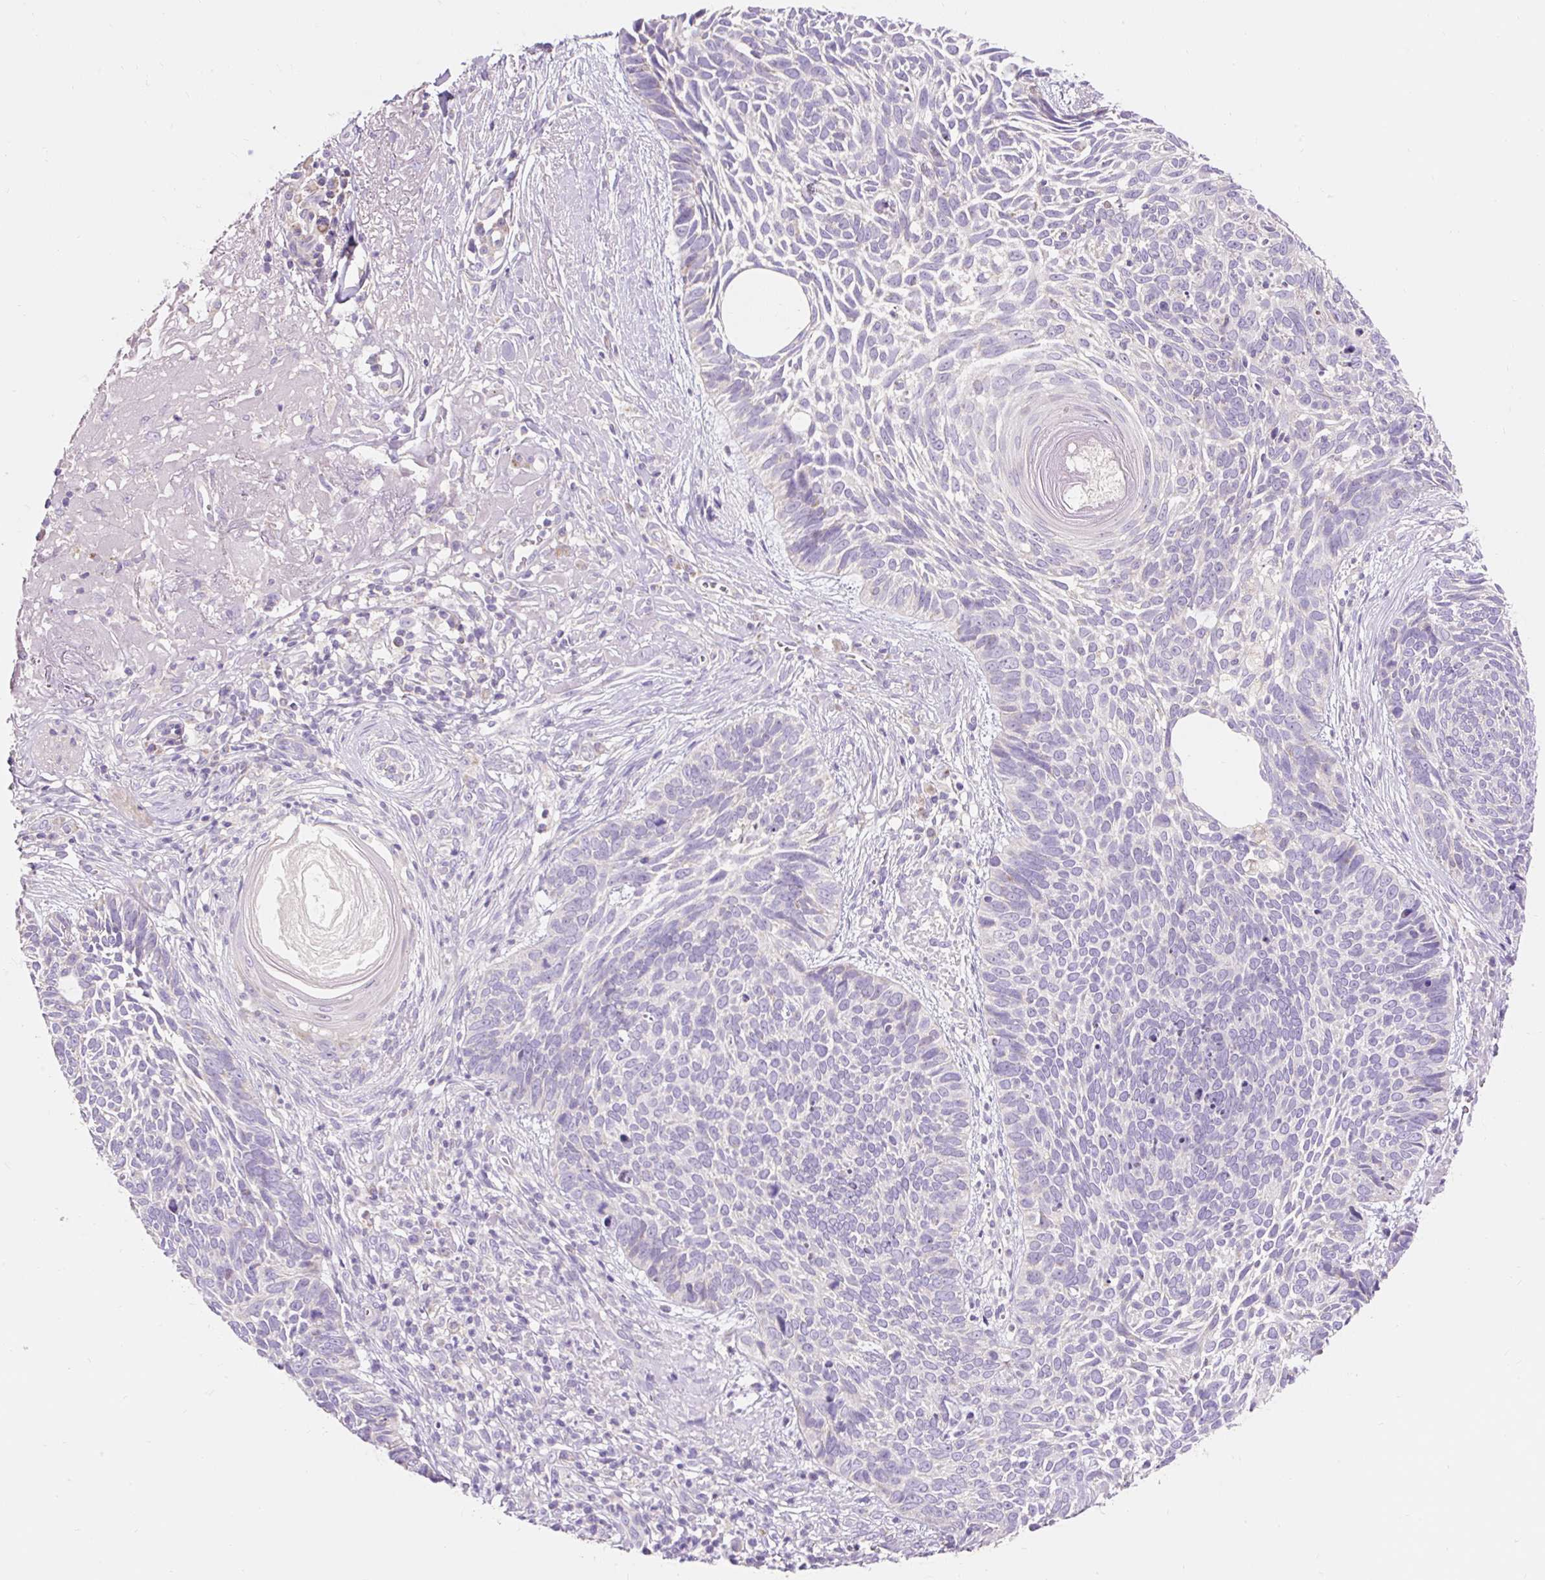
{"staining": {"intensity": "negative", "quantity": "none", "location": "none"}, "tissue": "skin cancer", "cell_type": "Tumor cells", "image_type": "cancer", "snomed": [{"axis": "morphology", "description": "Basal cell carcinoma"}, {"axis": "topography", "description": "Skin"}, {"axis": "topography", "description": "Skin of face"}], "caption": "Photomicrograph shows no significant protein expression in tumor cells of skin basal cell carcinoma.", "gene": "PMAIP1", "patient": {"sex": "female", "age": 95}}